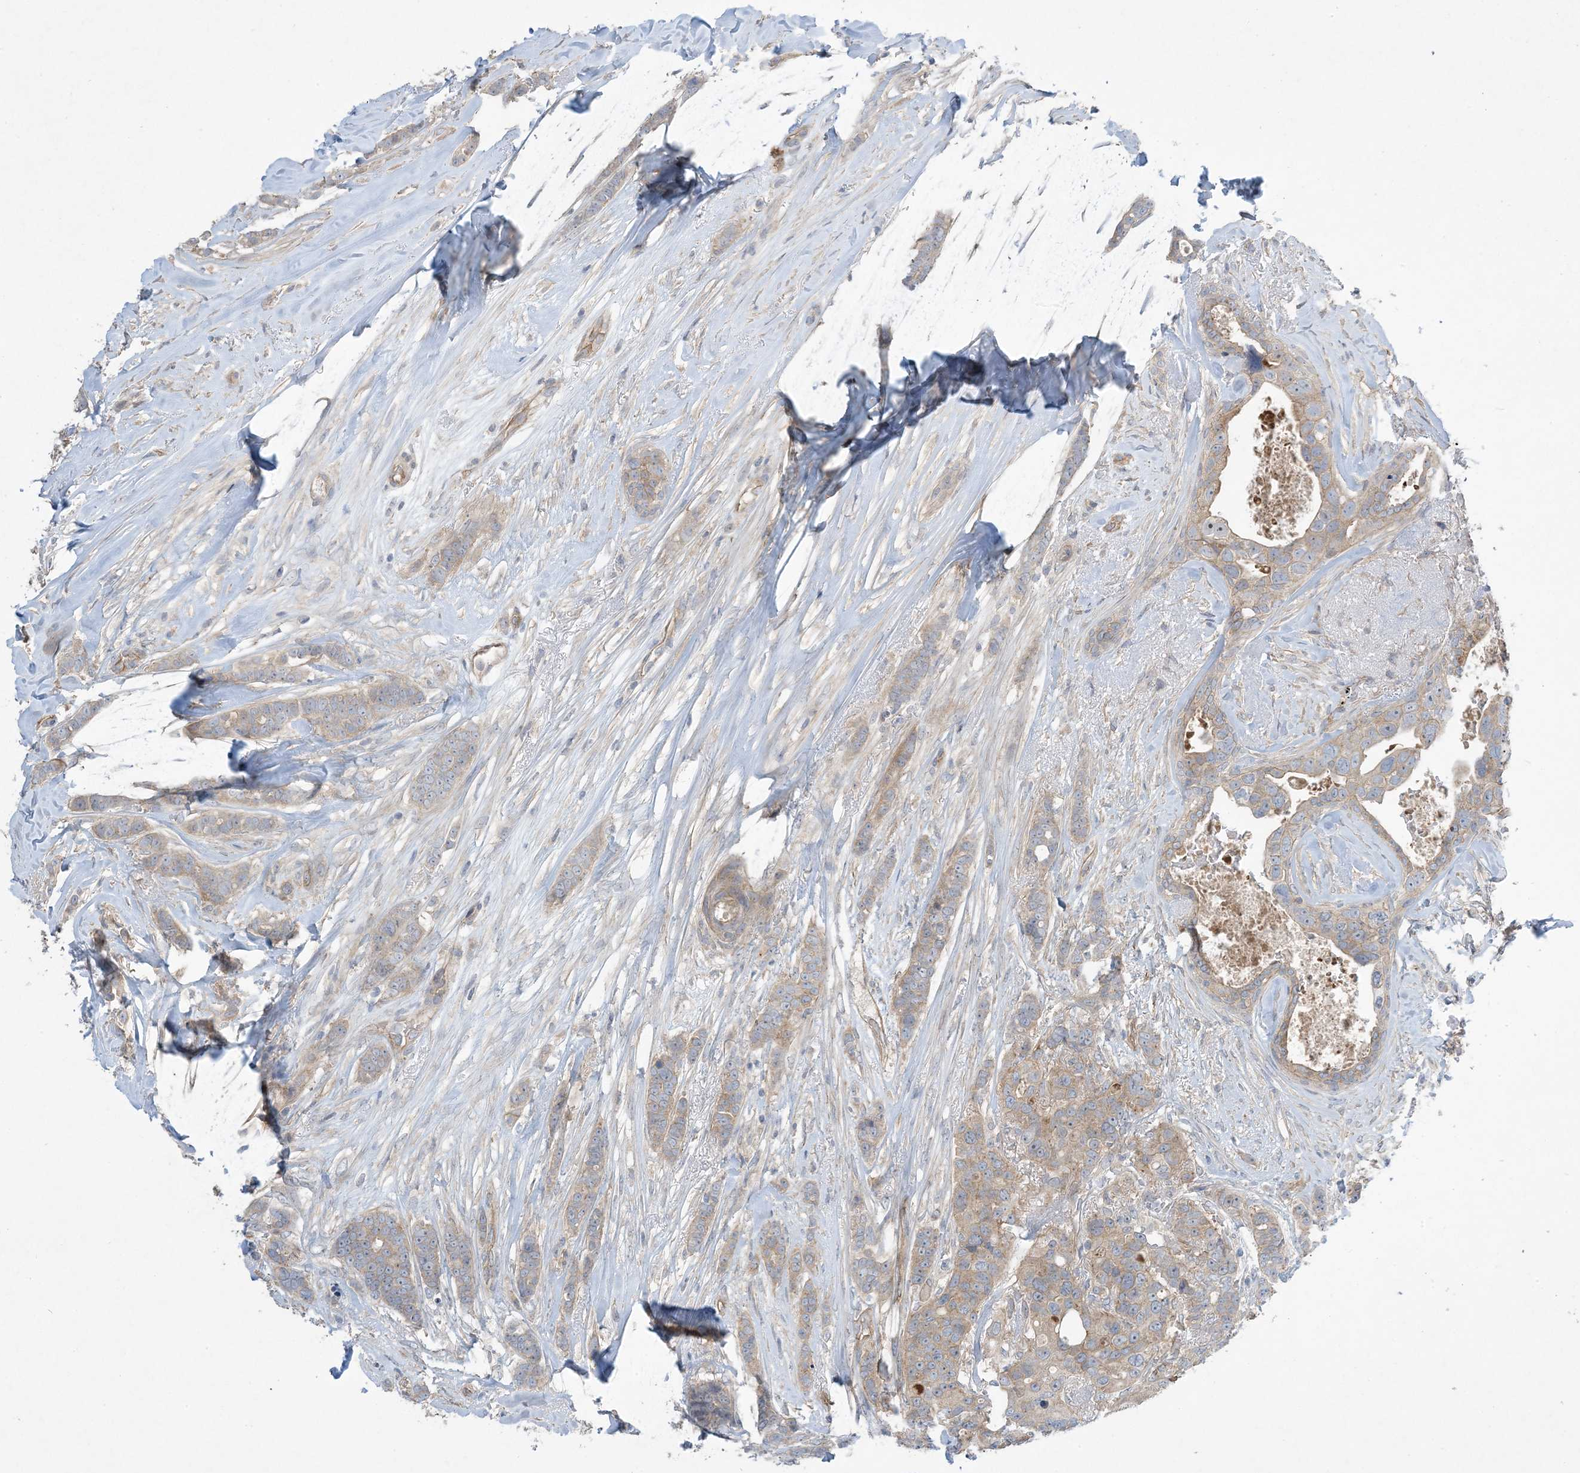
{"staining": {"intensity": "weak", "quantity": ">75%", "location": "cytoplasmic/membranous"}, "tissue": "breast cancer", "cell_type": "Tumor cells", "image_type": "cancer", "snomed": [{"axis": "morphology", "description": "Lobular carcinoma"}, {"axis": "topography", "description": "Breast"}], "caption": "There is low levels of weak cytoplasmic/membranous expression in tumor cells of breast cancer (lobular carcinoma), as demonstrated by immunohistochemical staining (brown color).", "gene": "AOC1", "patient": {"sex": "female", "age": 51}}